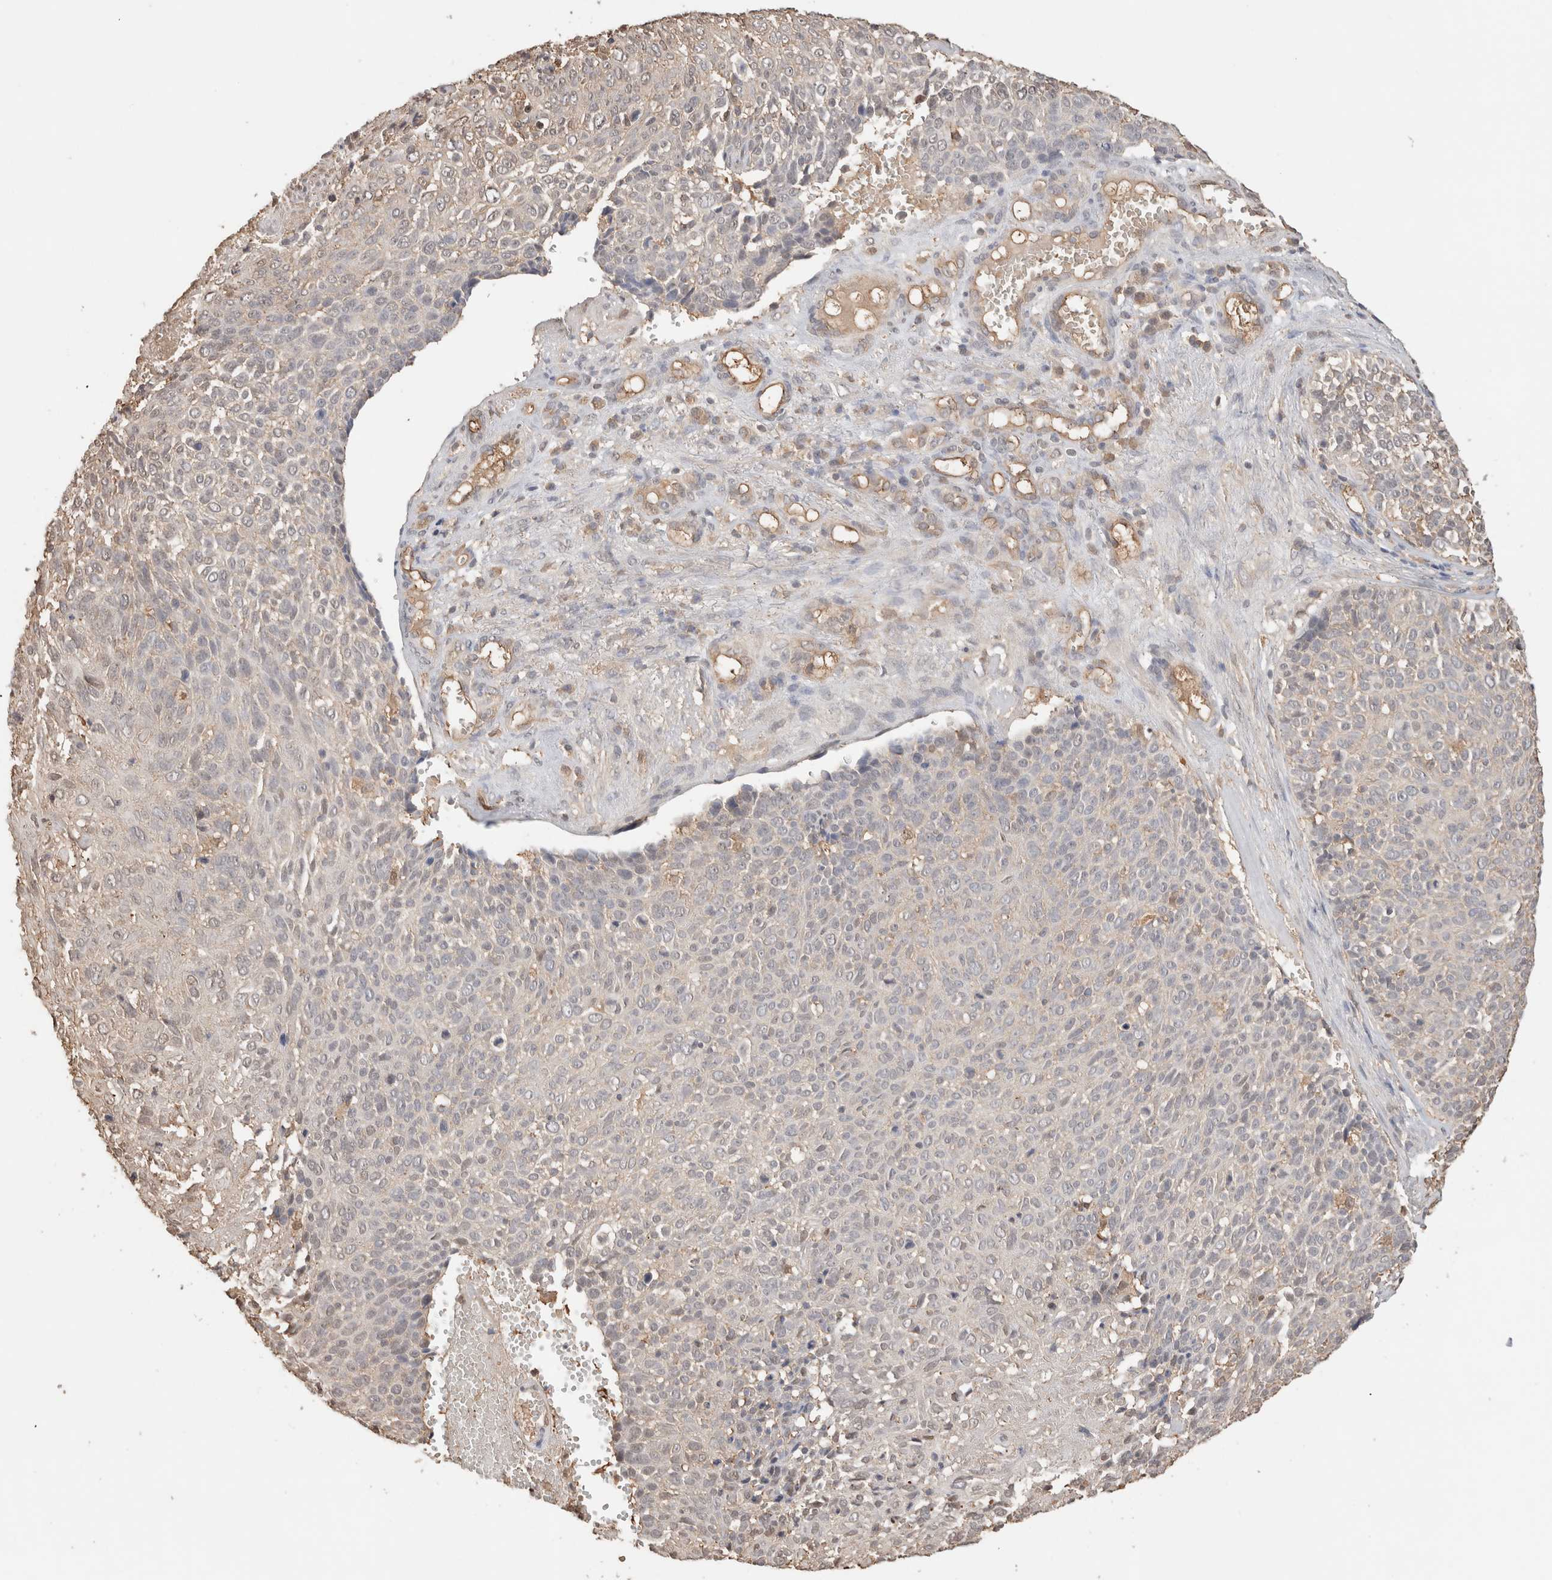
{"staining": {"intensity": "negative", "quantity": "none", "location": "none"}, "tissue": "cervical cancer", "cell_type": "Tumor cells", "image_type": "cancer", "snomed": [{"axis": "morphology", "description": "Squamous cell carcinoma, NOS"}, {"axis": "topography", "description": "Cervix"}], "caption": "A micrograph of human squamous cell carcinoma (cervical) is negative for staining in tumor cells. The staining is performed using DAB (3,3'-diaminobenzidine) brown chromogen with nuclei counter-stained in using hematoxylin.", "gene": "YWHAH", "patient": {"sex": "female", "age": 74}}